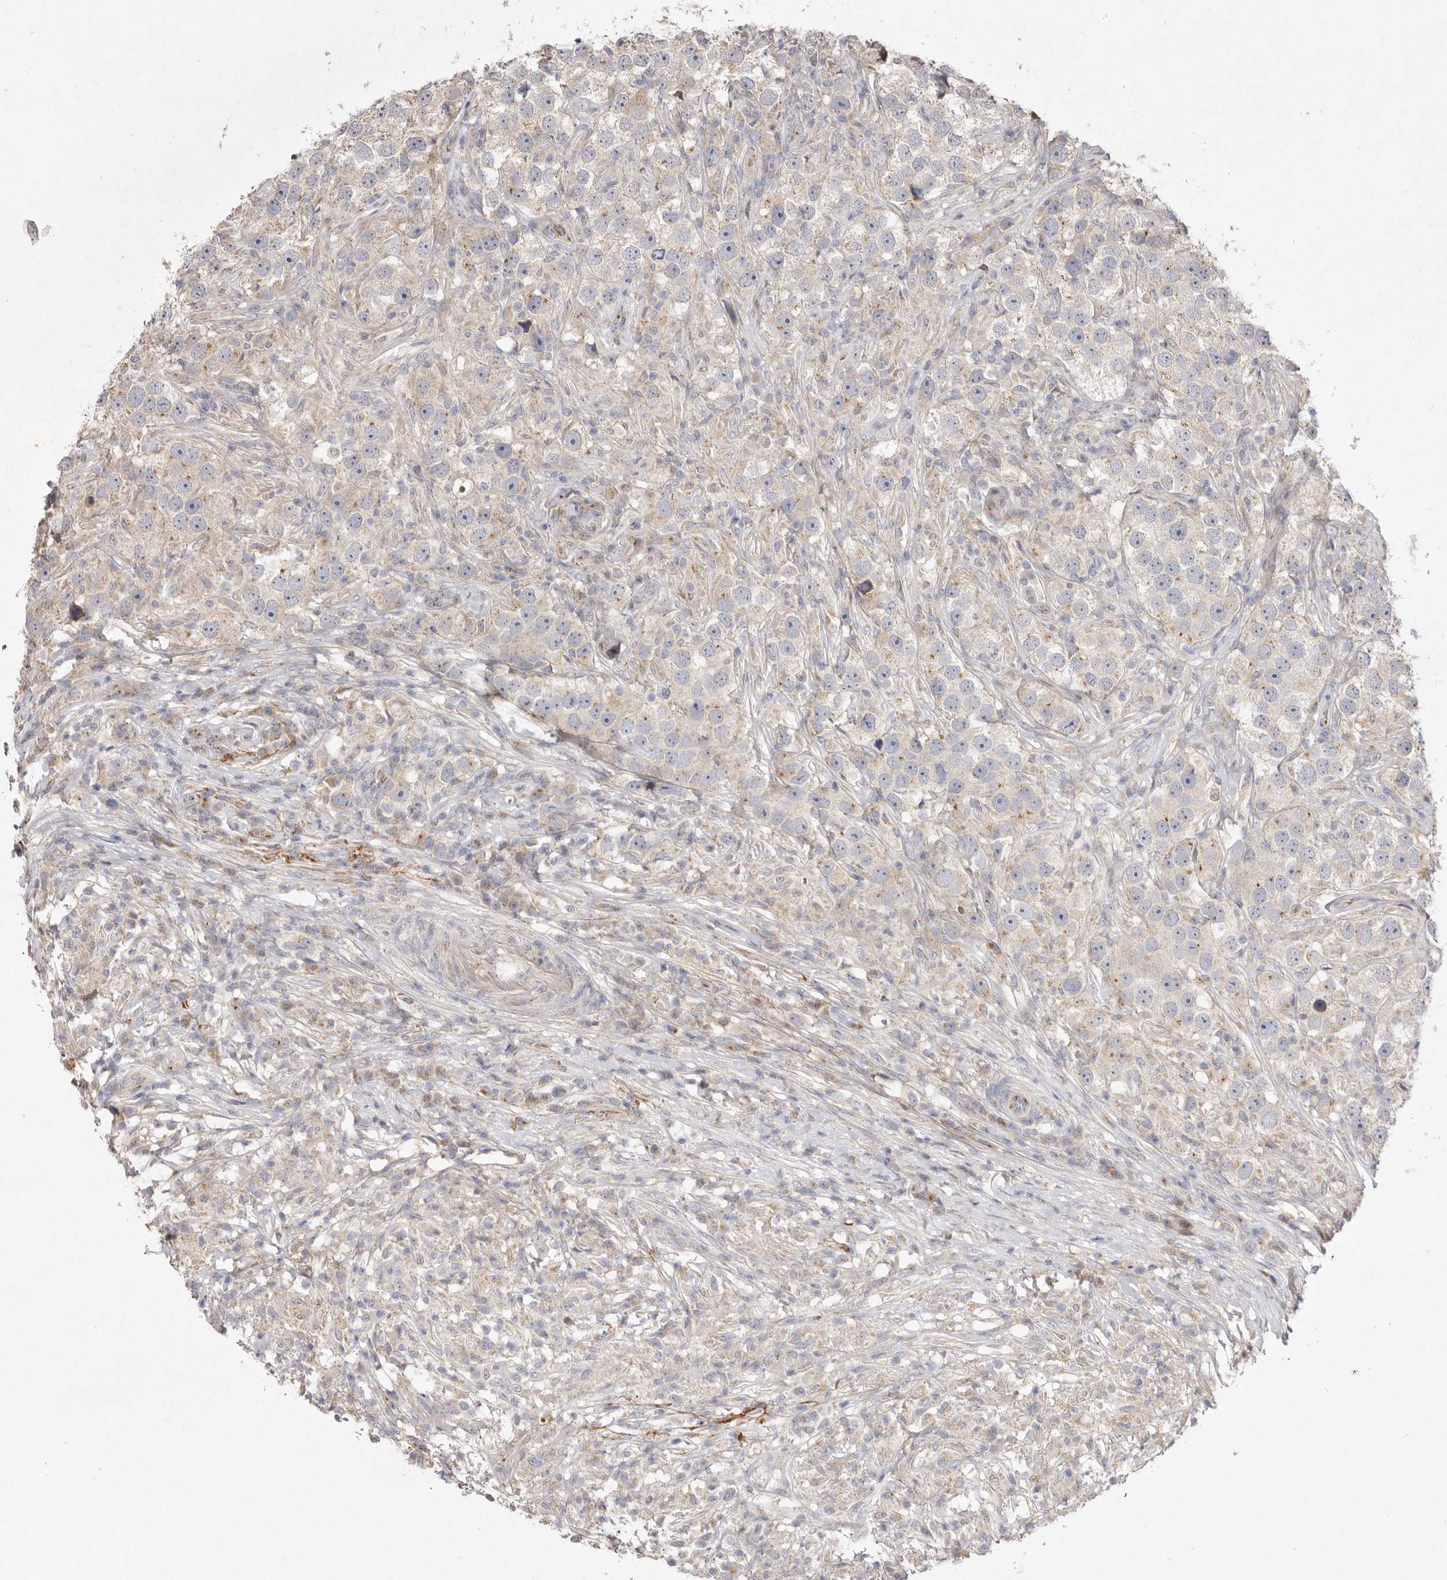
{"staining": {"intensity": "weak", "quantity": "25%-75%", "location": "cytoplasmic/membranous"}, "tissue": "testis cancer", "cell_type": "Tumor cells", "image_type": "cancer", "snomed": [{"axis": "morphology", "description": "Seminoma, NOS"}, {"axis": "topography", "description": "Testis"}], "caption": "Tumor cells reveal weak cytoplasmic/membranous staining in approximately 25%-75% of cells in testis cancer. (DAB IHC, brown staining for protein, blue staining for nuclei).", "gene": "USP24", "patient": {"sex": "male", "age": 49}}